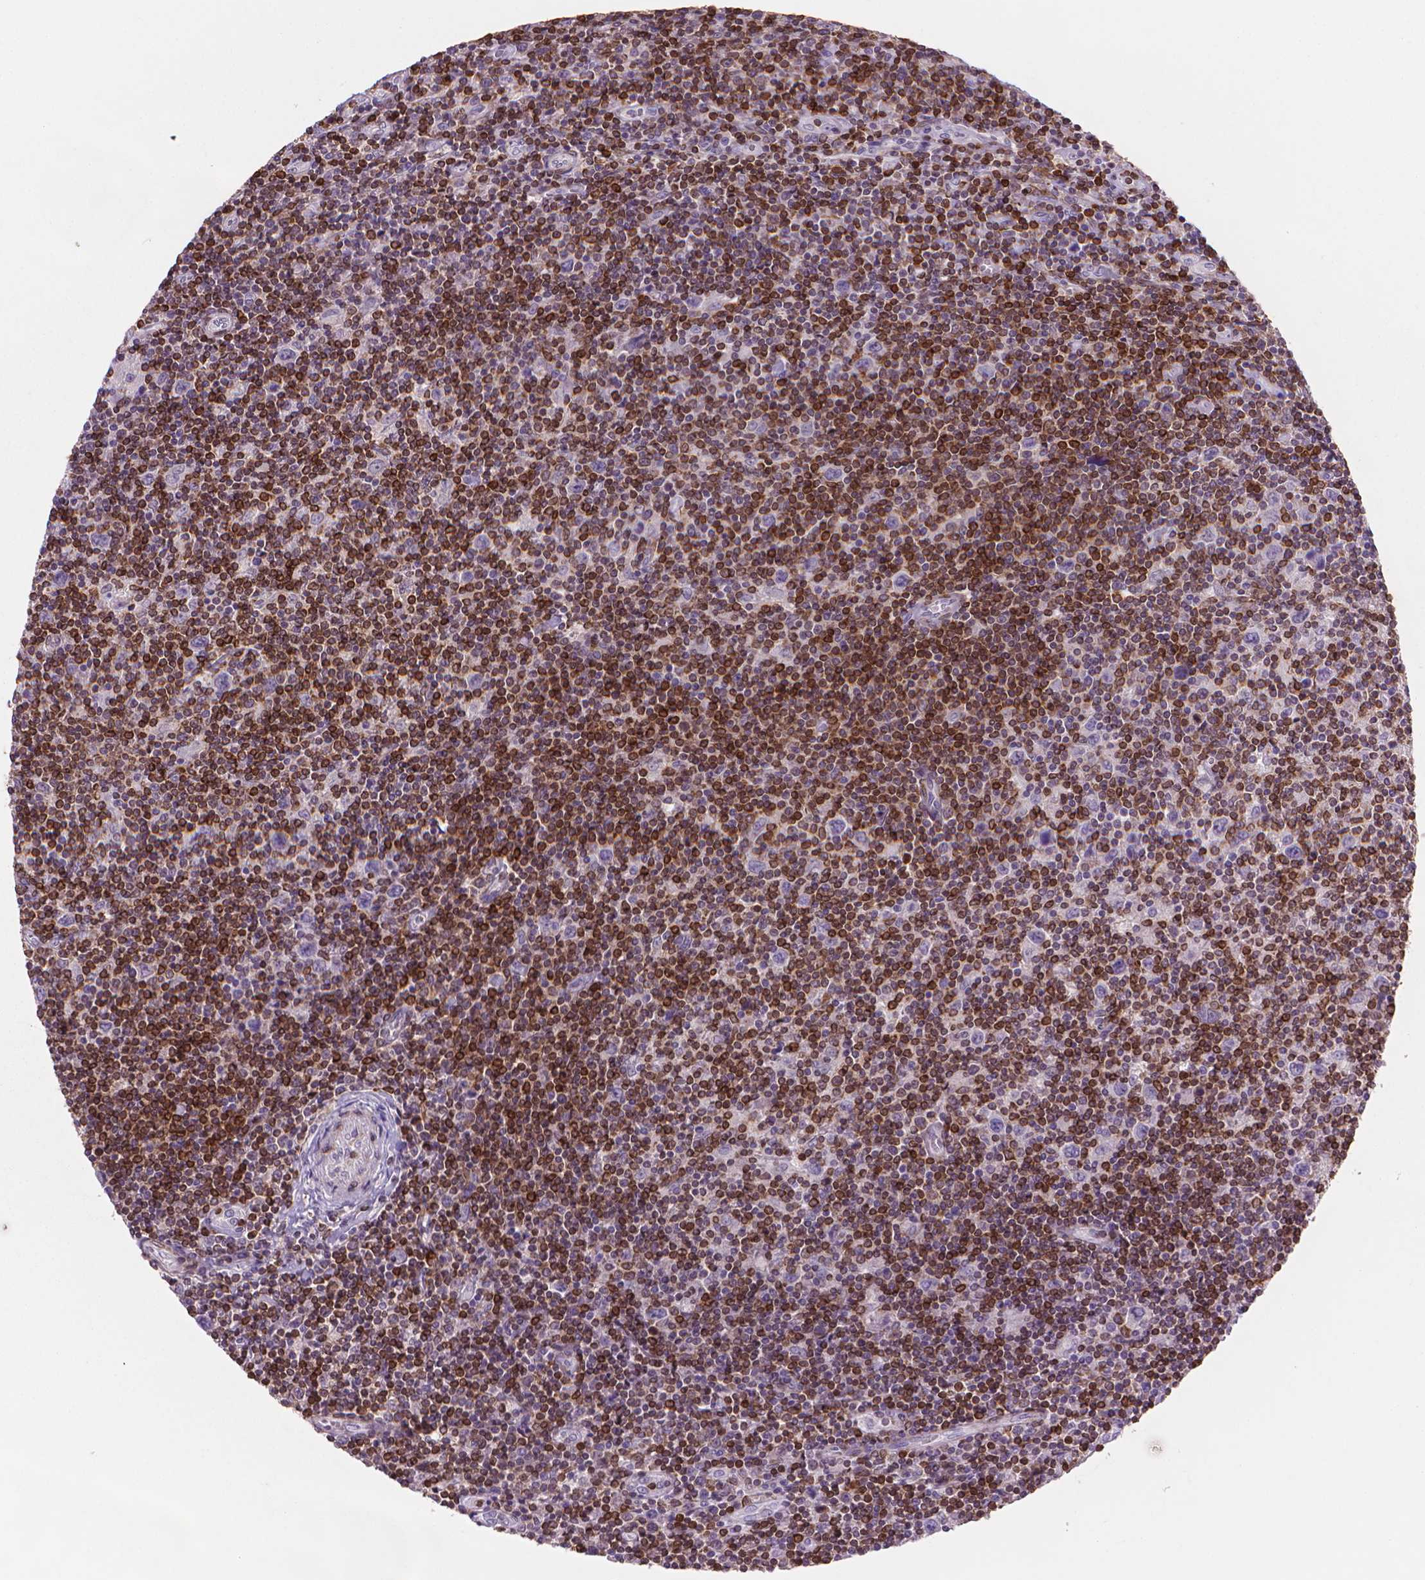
{"staining": {"intensity": "negative", "quantity": "none", "location": "none"}, "tissue": "lymphoma", "cell_type": "Tumor cells", "image_type": "cancer", "snomed": [{"axis": "morphology", "description": "Hodgkin's disease, NOS"}, {"axis": "topography", "description": "Lymph node"}], "caption": "Tumor cells show no significant staining in lymphoma.", "gene": "BCL2", "patient": {"sex": "male", "age": 40}}